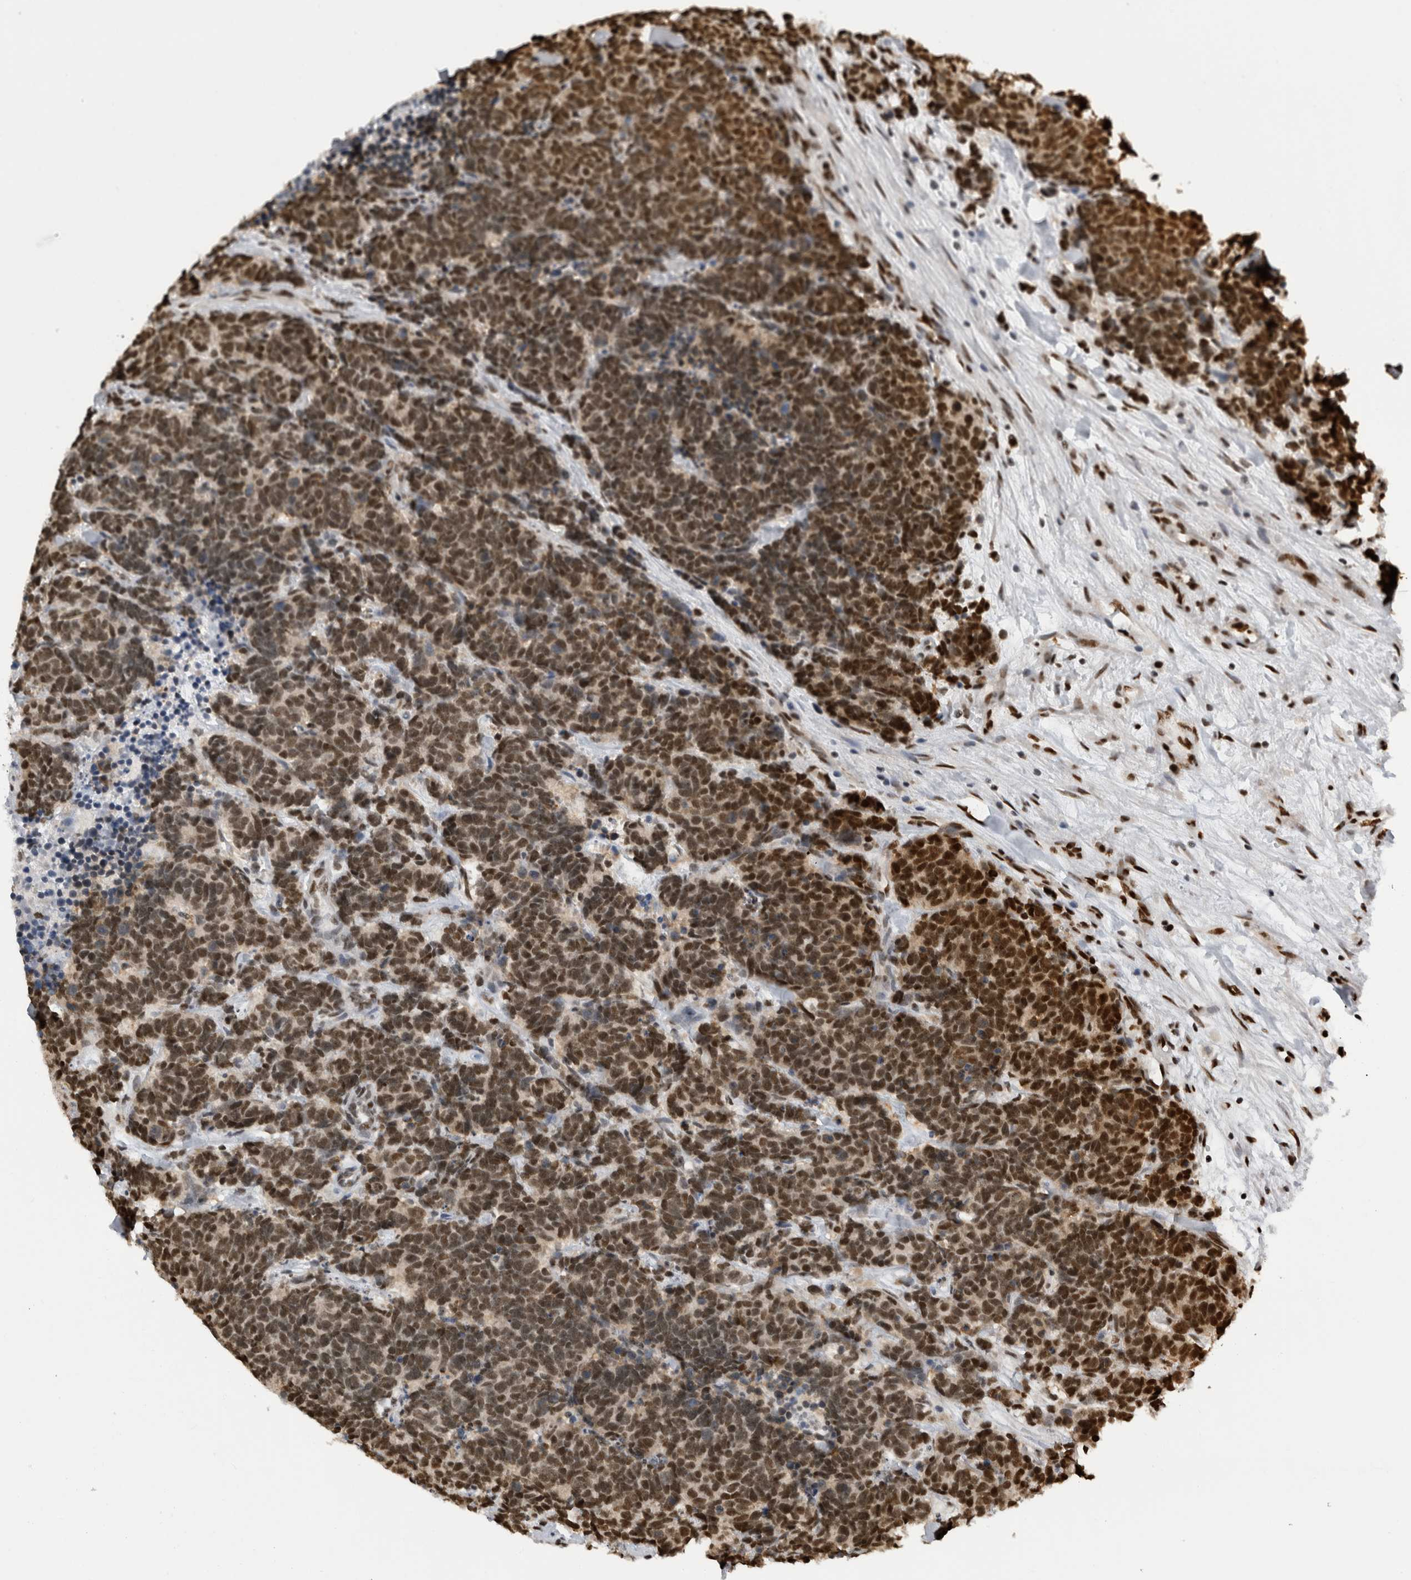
{"staining": {"intensity": "strong", "quantity": ">75%", "location": "nuclear"}, "tissue": "carcinoid", "cell_type": "Tumor cells", "image_type": "cancer", "snomed": [{"axis": "morphology", "description": "Carcinoma, NOS"}, {"axis": "morphology", "description": "Carcinoid, malignant, NOS"}, {"axis": "topography", "description": "Urinary bladder"}], "caption": "This photomicrograph shows immunohistochemistry staining of carcinoid, with high strong nuclear expression in approximately >75% of tumor cells.", "gene": "ZSCAN2", "patient": {"sex": "male", "age": 57}}